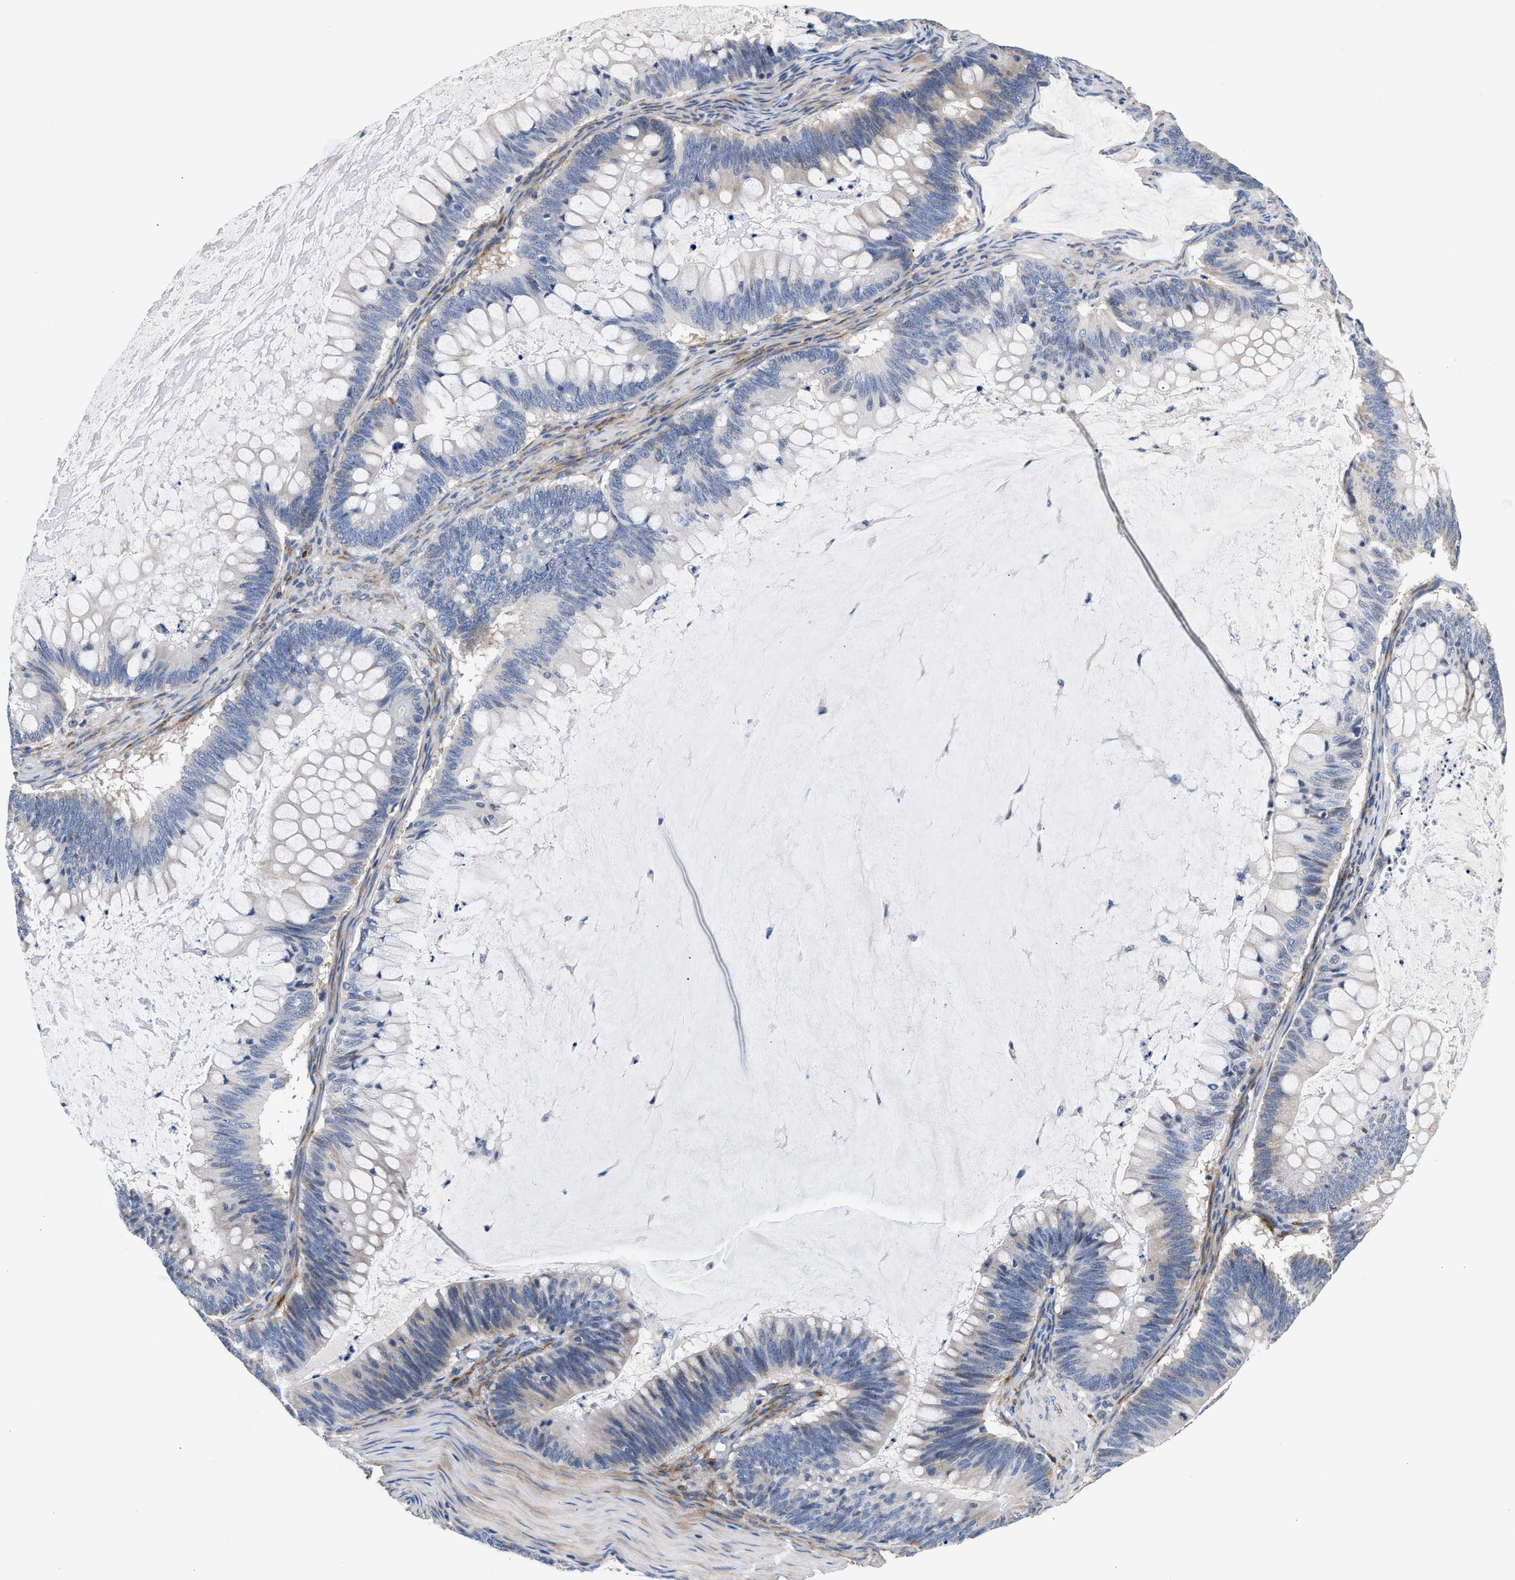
{"staining": {"intensity": "negative", "quantity": "none", "location": "none"}, "tissue": "ovarian cancer", "cell_type": "Tumor cells", "image_type": "cancer", "snomed": [{"axis": "morphology", "description": "Cystadenocarcinoma, mucinous, NOS"}, {"axis": "topography", "description": "Ovary"}], "caption": "This micrograph is of ovarian cancer (mucinous cystadenocarcinoma) stained with IHC to label a protein in brown with the nuclei are counter-stained blue. There is no positivity in tumor cells.", "gene": "ACTL7B", "patient": {"sex": "female", "age": 61}}